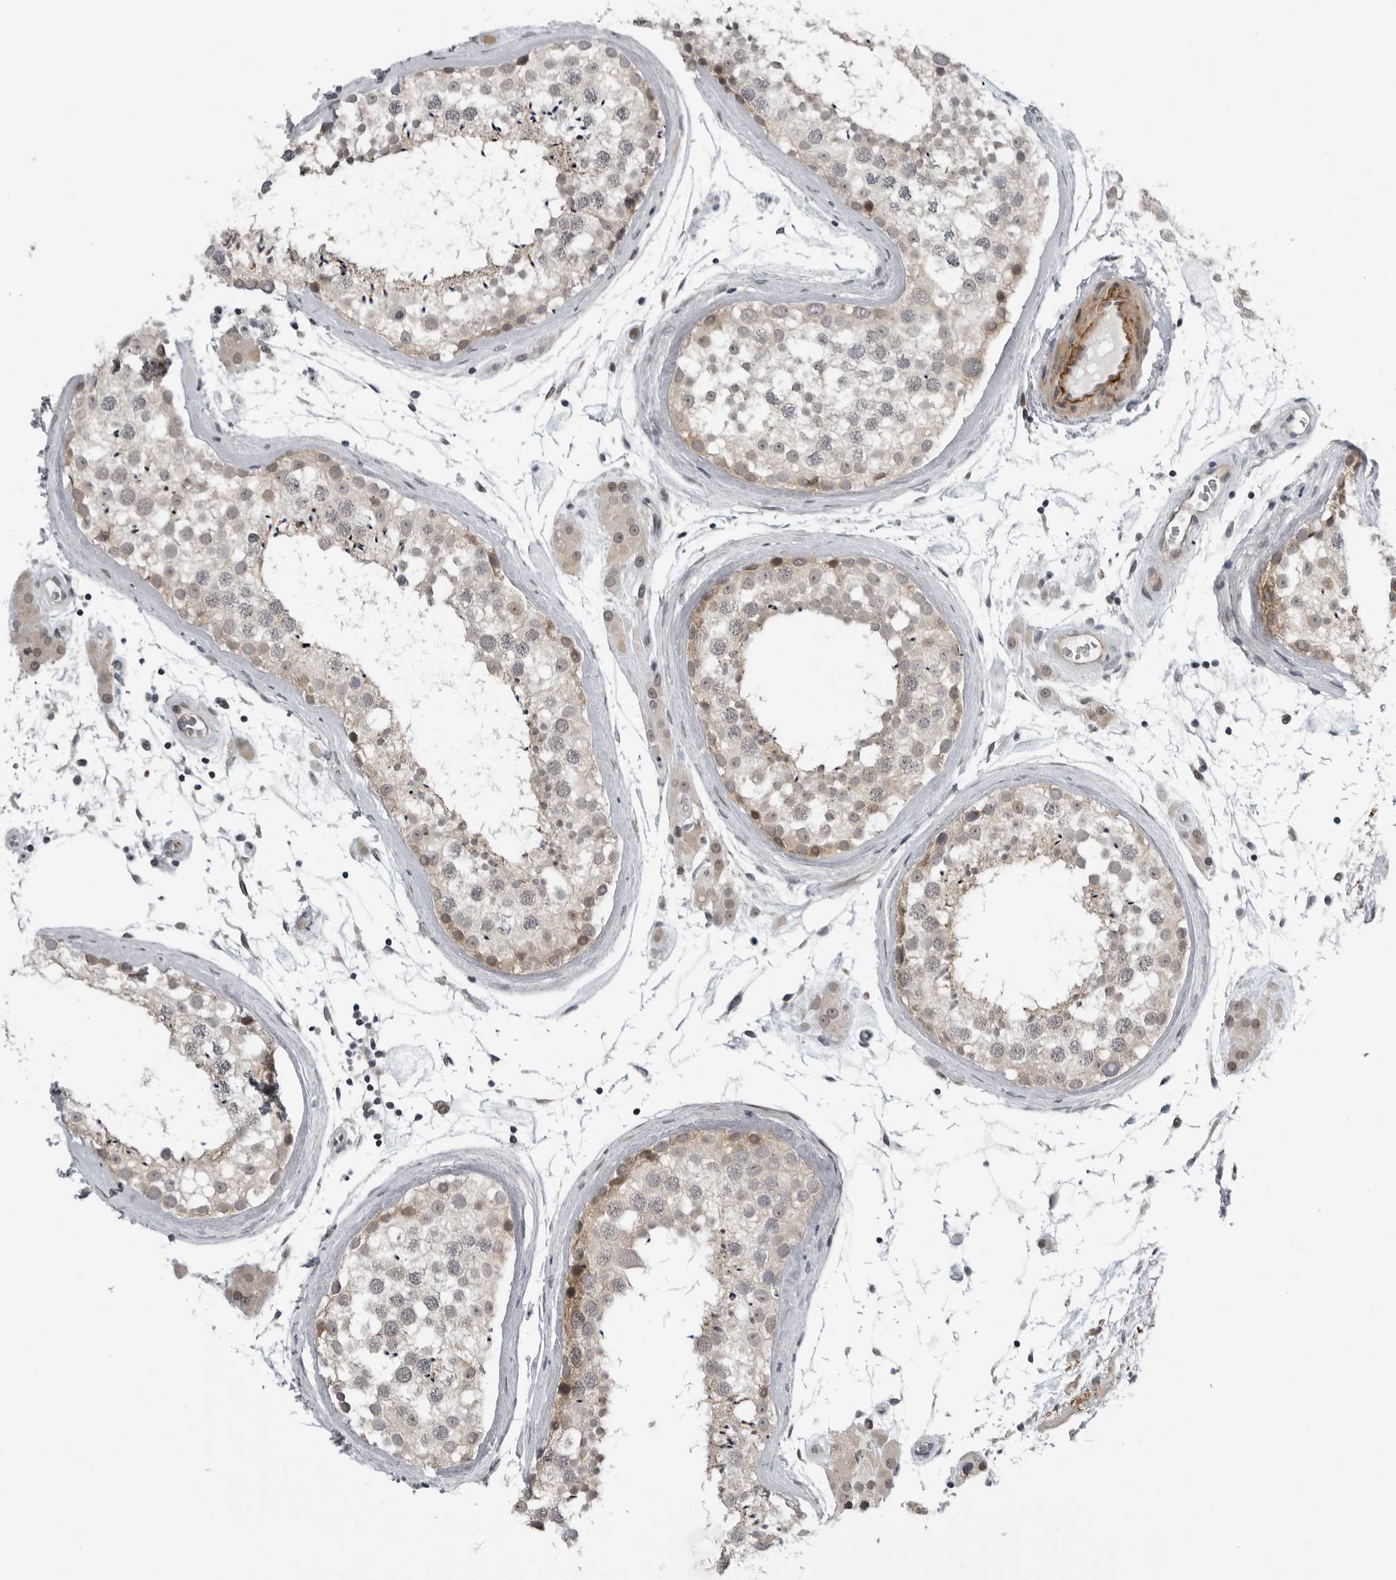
{"staining": {"intensity": "moderate", "quantity": "<25%", "location": "cytoplasmic/membranous,nuclear"}, "tissue": "testis", "cell_type": "Cells in seminiferous ducts", "image_type": "normal", "snomed": [{"axis": "morphology", "description": "Normal tissue, NOS"}, {"axis": "topography", "description": "Testis"}], "caption": "Protein expression analysis of unremarkable human testis reveals moderate cytoplasmic/membranous,nuclear staining in about <25% of cells in seminiferous ducts. (DAB IHC, brown staining for protein, blue staining for nuclei).", "gene": "ALPK2", "patient": {"sex": "male", "age": 46}}